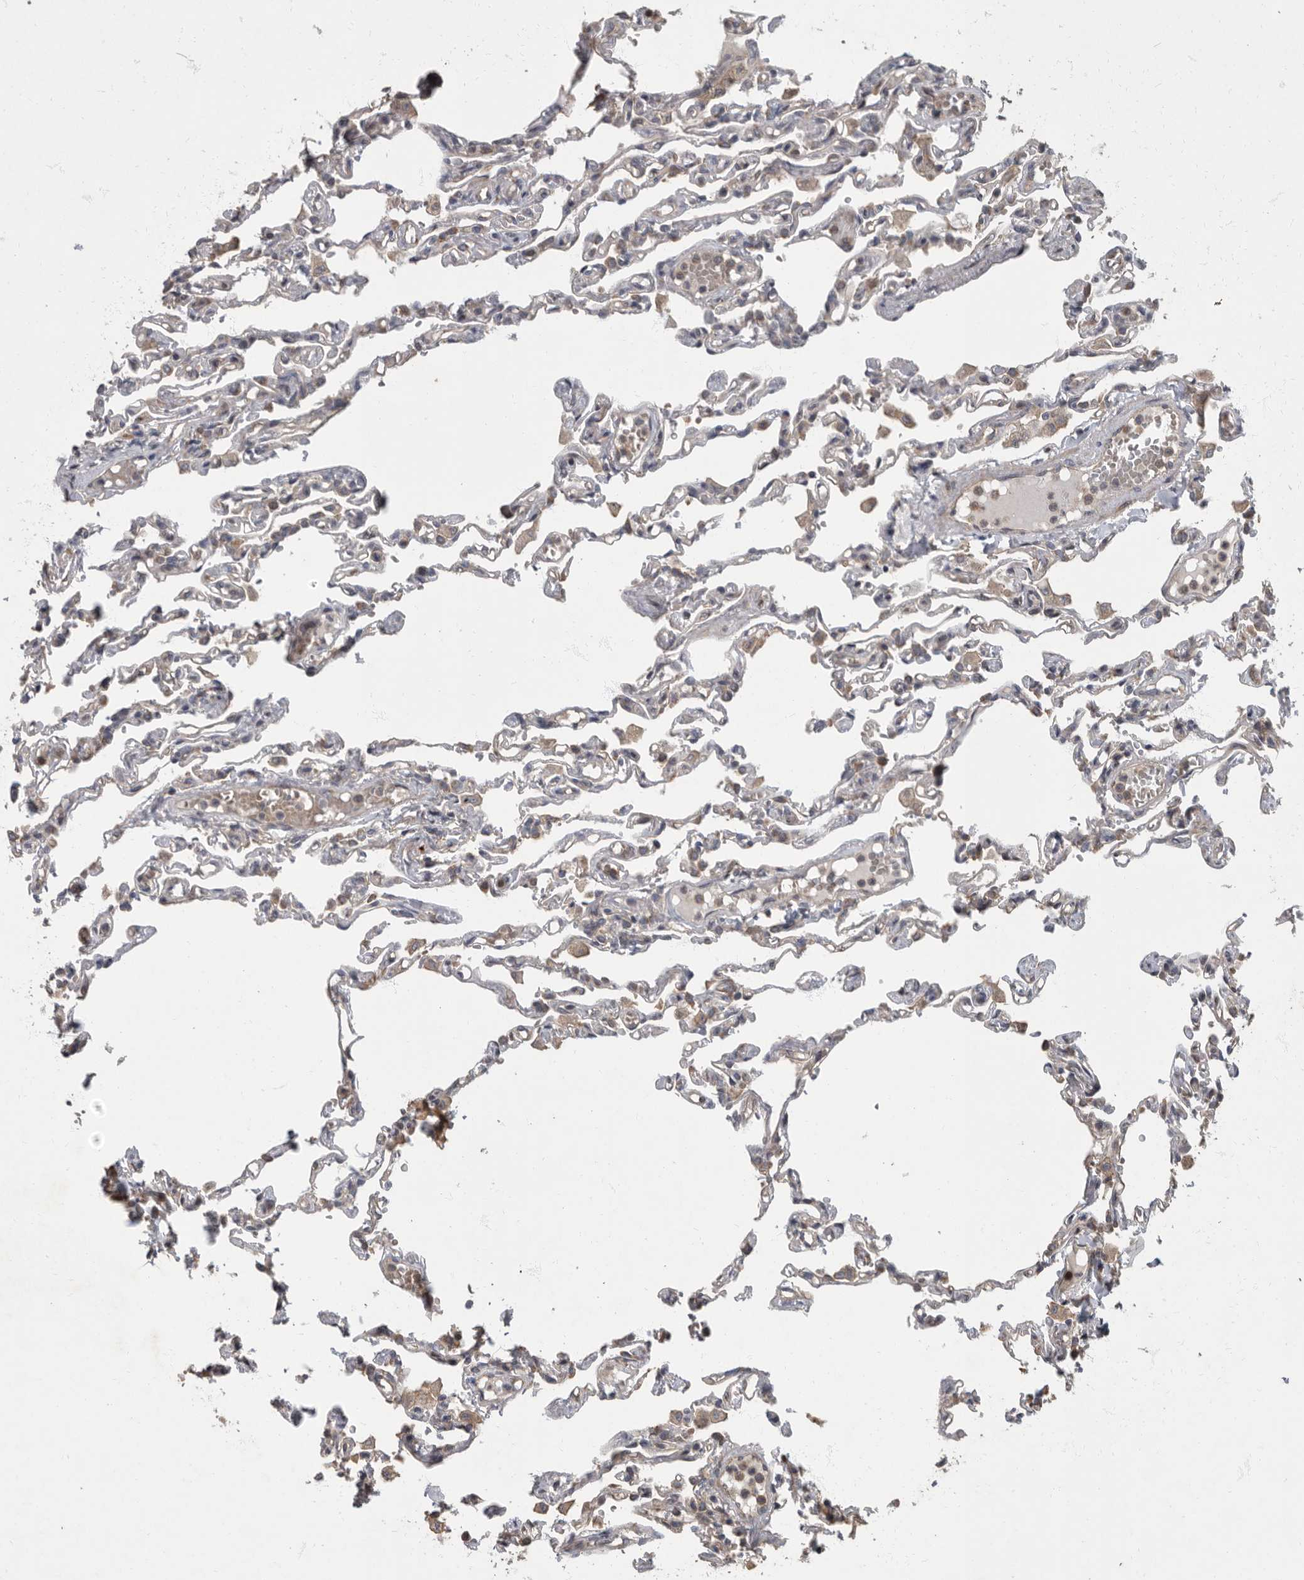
{"staining": {"intensity": "weak", "quantity": "<25%", "location": "cytoplasmic/membranous"}, "tissue": "lung", "cell_type": "Alveolar cells", "image_type": "normal", "snomed": [{"axis": "morphology", "description": "Normal tissue, NOS"}, {"axis": "topography", "description": "Lung"}], "caption": "IHC image of benign lung: human lung stained with DAB shows no significant protein positivity in alveolar cells. (Brightfield microscopy of DAB immunohistochemistry at high magnification).", "gene": "IQCK", "patient": {"sex": "male", "age": 21}}